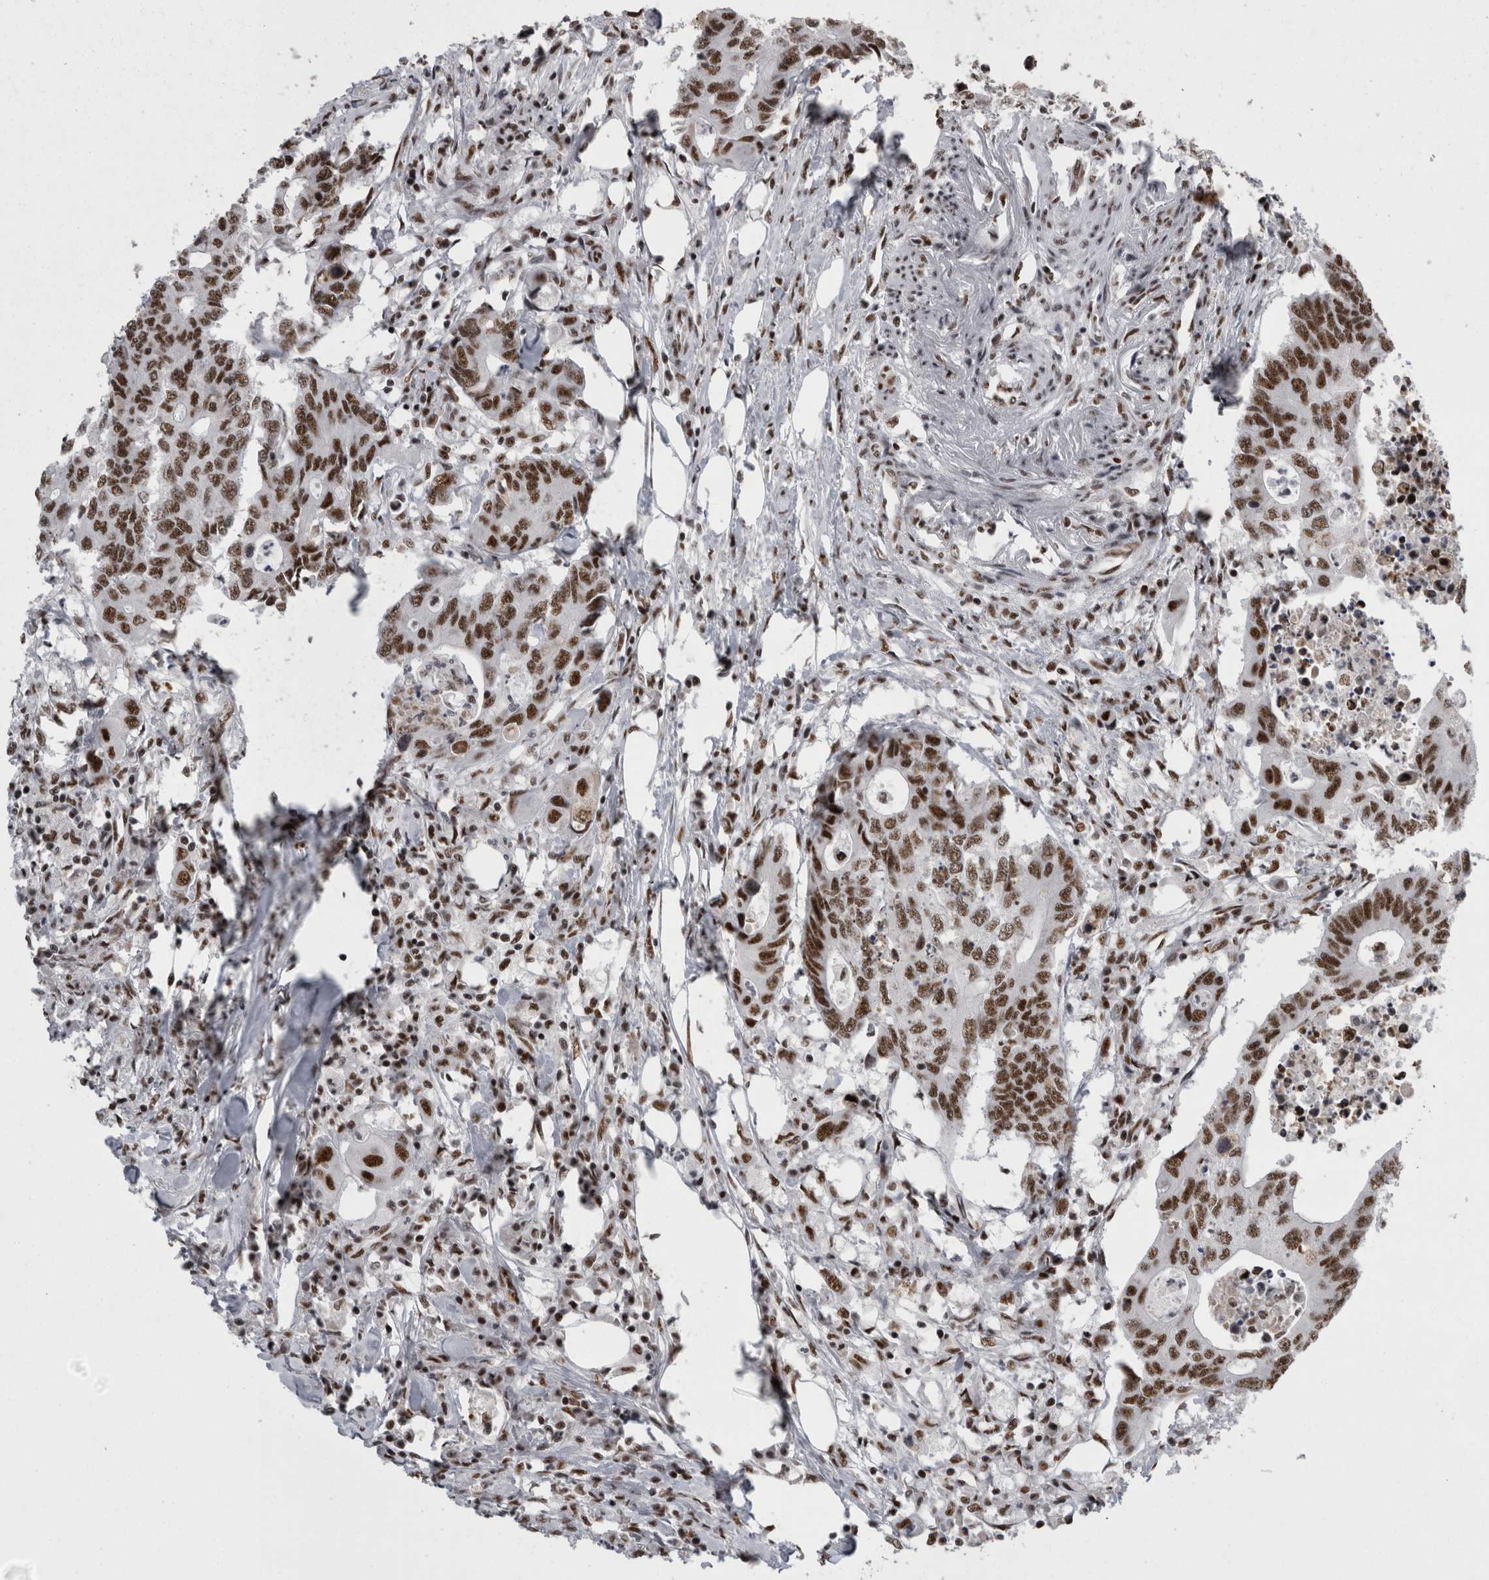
{"staining": {"intensity": "moderate", "quantity": ">75%", "location": "nuclear"}, "tissue": "colorectal cancer", "cell_type": "Tumor cells", "image_type": "cancer", "snomed": [{"axis": "morphology", "description": "Adenocarcinoma, NOS"}, {"axis": "topography", "description": "Colon"}], "caption": "Colorectal cancer (adenocarcinoma) stained for a protein (brown) shows moderate nuclear positive expression in about >75% of tumor cells.", "gene": "SNRNP40", "patient": {"sex": "male", "age": 71}}